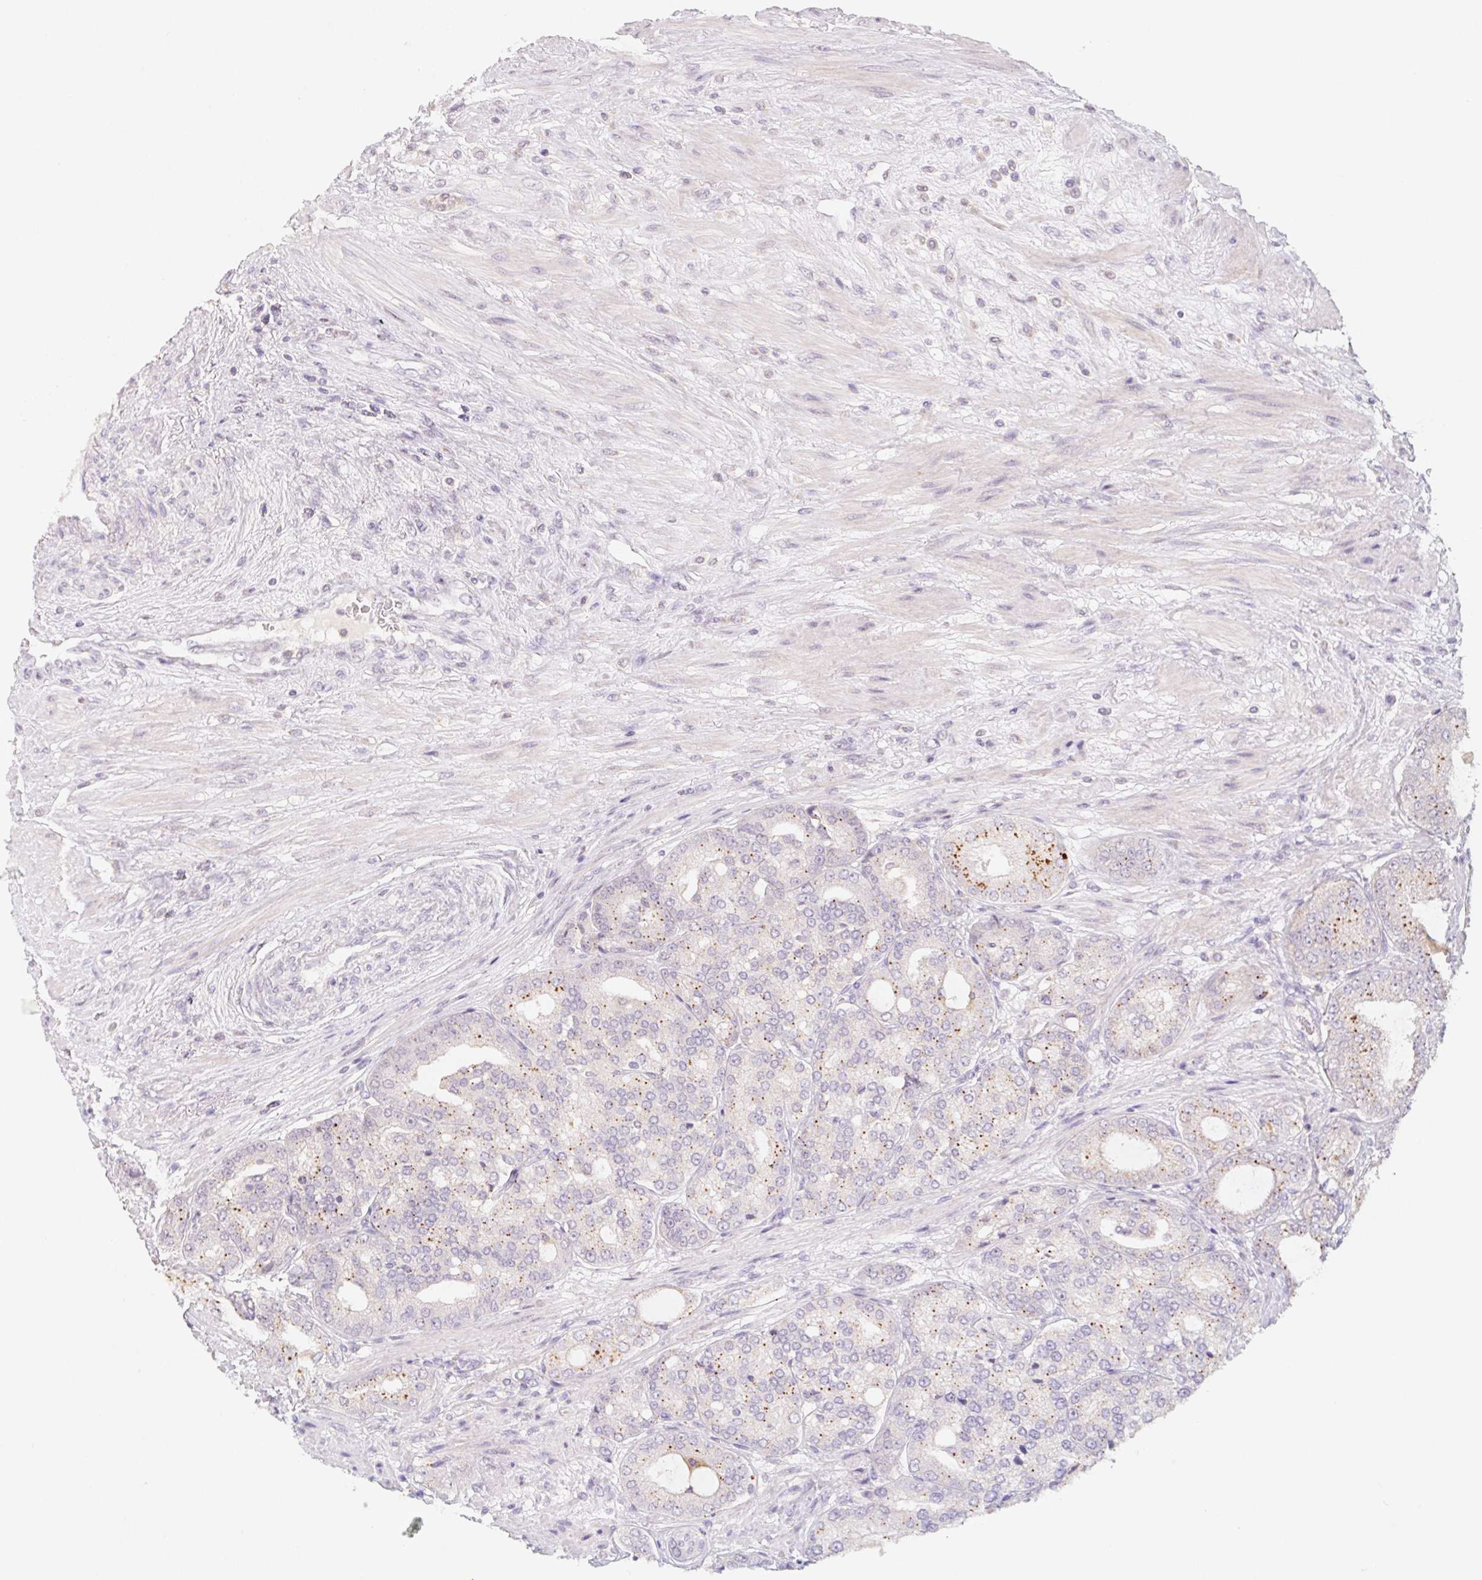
{"staining": {"intensity": "moderate", "quantity": "25%-75%", "location": "cytoplasmic/membranous"}, "tissue": "prostate cancer", "cell_type": "Tumor cells", "image_type": "cancer", "snomed": [{"axis": "morphology", "description": "Adenocarcinoma, High grade"}, {"axis": "topography", "description": "Prostate"}], "caption": "Protein expression analysis of prostate cancer (adenocarcinoma (high-grade)) shows moderate cytoplasmic/membranous positivity in approximately 25%-75% of tumor cells. The staining was performed using DAB (3,3'-diaminobenzidine), with brown indicating positive protein expression. Nuclei are stained blue with hematoxylin.", "gene": "SLC6A18", "patient": {"sex": "male", "age": 71}}